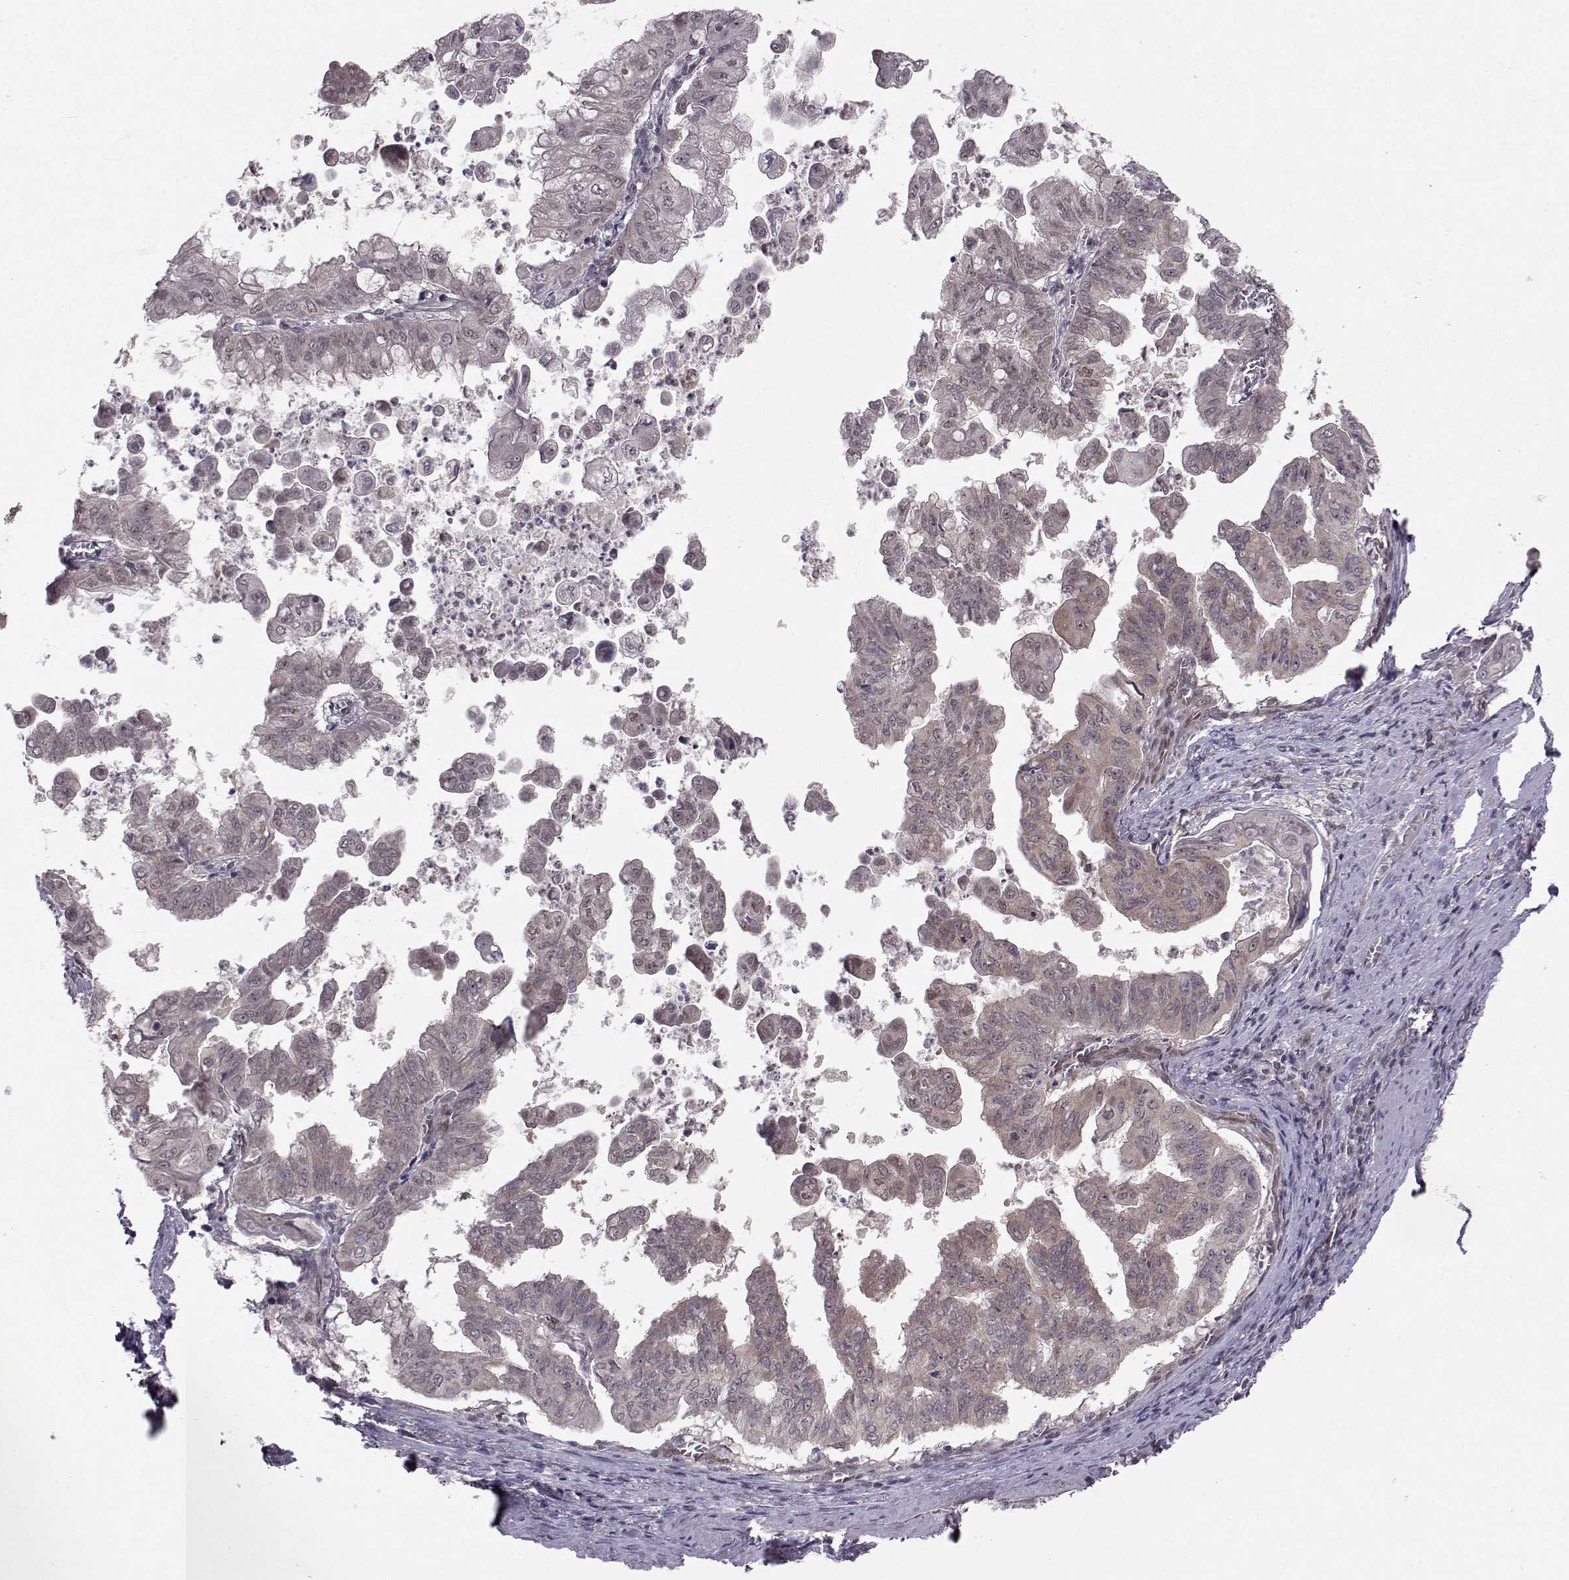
{"staining": {"intensity": "weak", "quantity": "25%-75%", "location": "cytoplasmic/membranous"}, "tissue": "stomach cancer", "cell_type": "Tumor cells", "image_type": "cancer", "snomed": [{"axis": "morphology", "description": "Adenocarcinoma, NOS"}, {"axis": "topography", "description": "Stomach, upper"}], "caption": "Human stomach cancer (adenocarcinoma) stained with a brown dye exhibits weak cytoplasmic/membranous positive positivity in about 25%-75% of tumor cells.", "gene": "PKN2", "patient": {"sex": "male", "age": 80}}